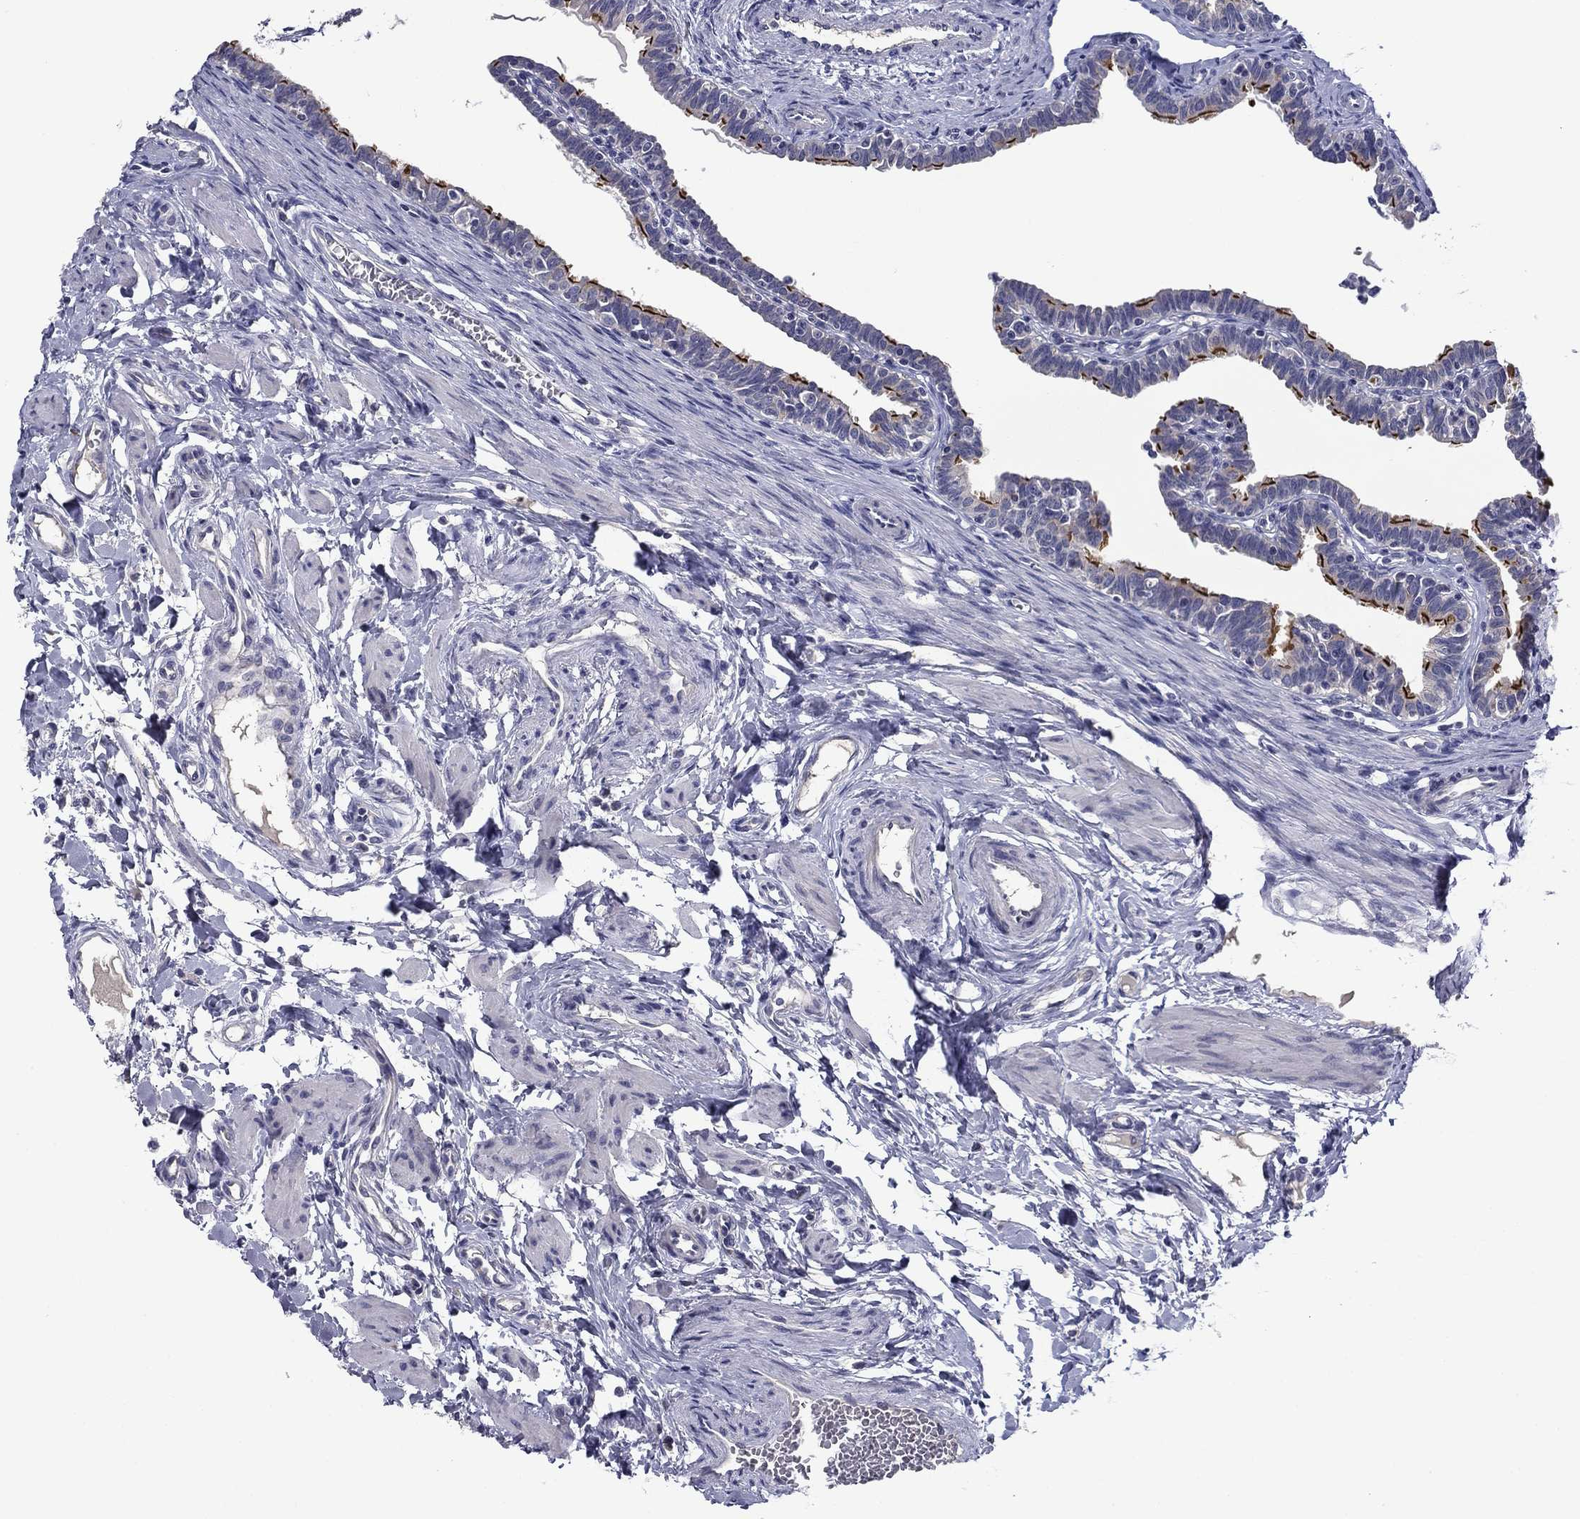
{"staining": {"intensity": "strong", "quantity": ">75%", "location": "cytoplasmic/membranous"}, "tissue": "fallopian tube", "cell_type": "Glandular cells", "image_type": "normal", "snomed": [{"axis": "morphology", "description": "Normal tissue, NOS"}, {"axis": "topography", "description": "Fallopian tube"}], "caption": "Protein staining of normal fallopian tube exhibits strong cytoplasmic/membranous positivity in about >75% of glandular cells. (Stains: DAB (3,3'-diaminobenzidine) in brown, nuclei in blue, Microscopy: brightfield microscopy at high magnification).", "gene": "SPATA7", "patient": {"sex": "female", "age": 36}}